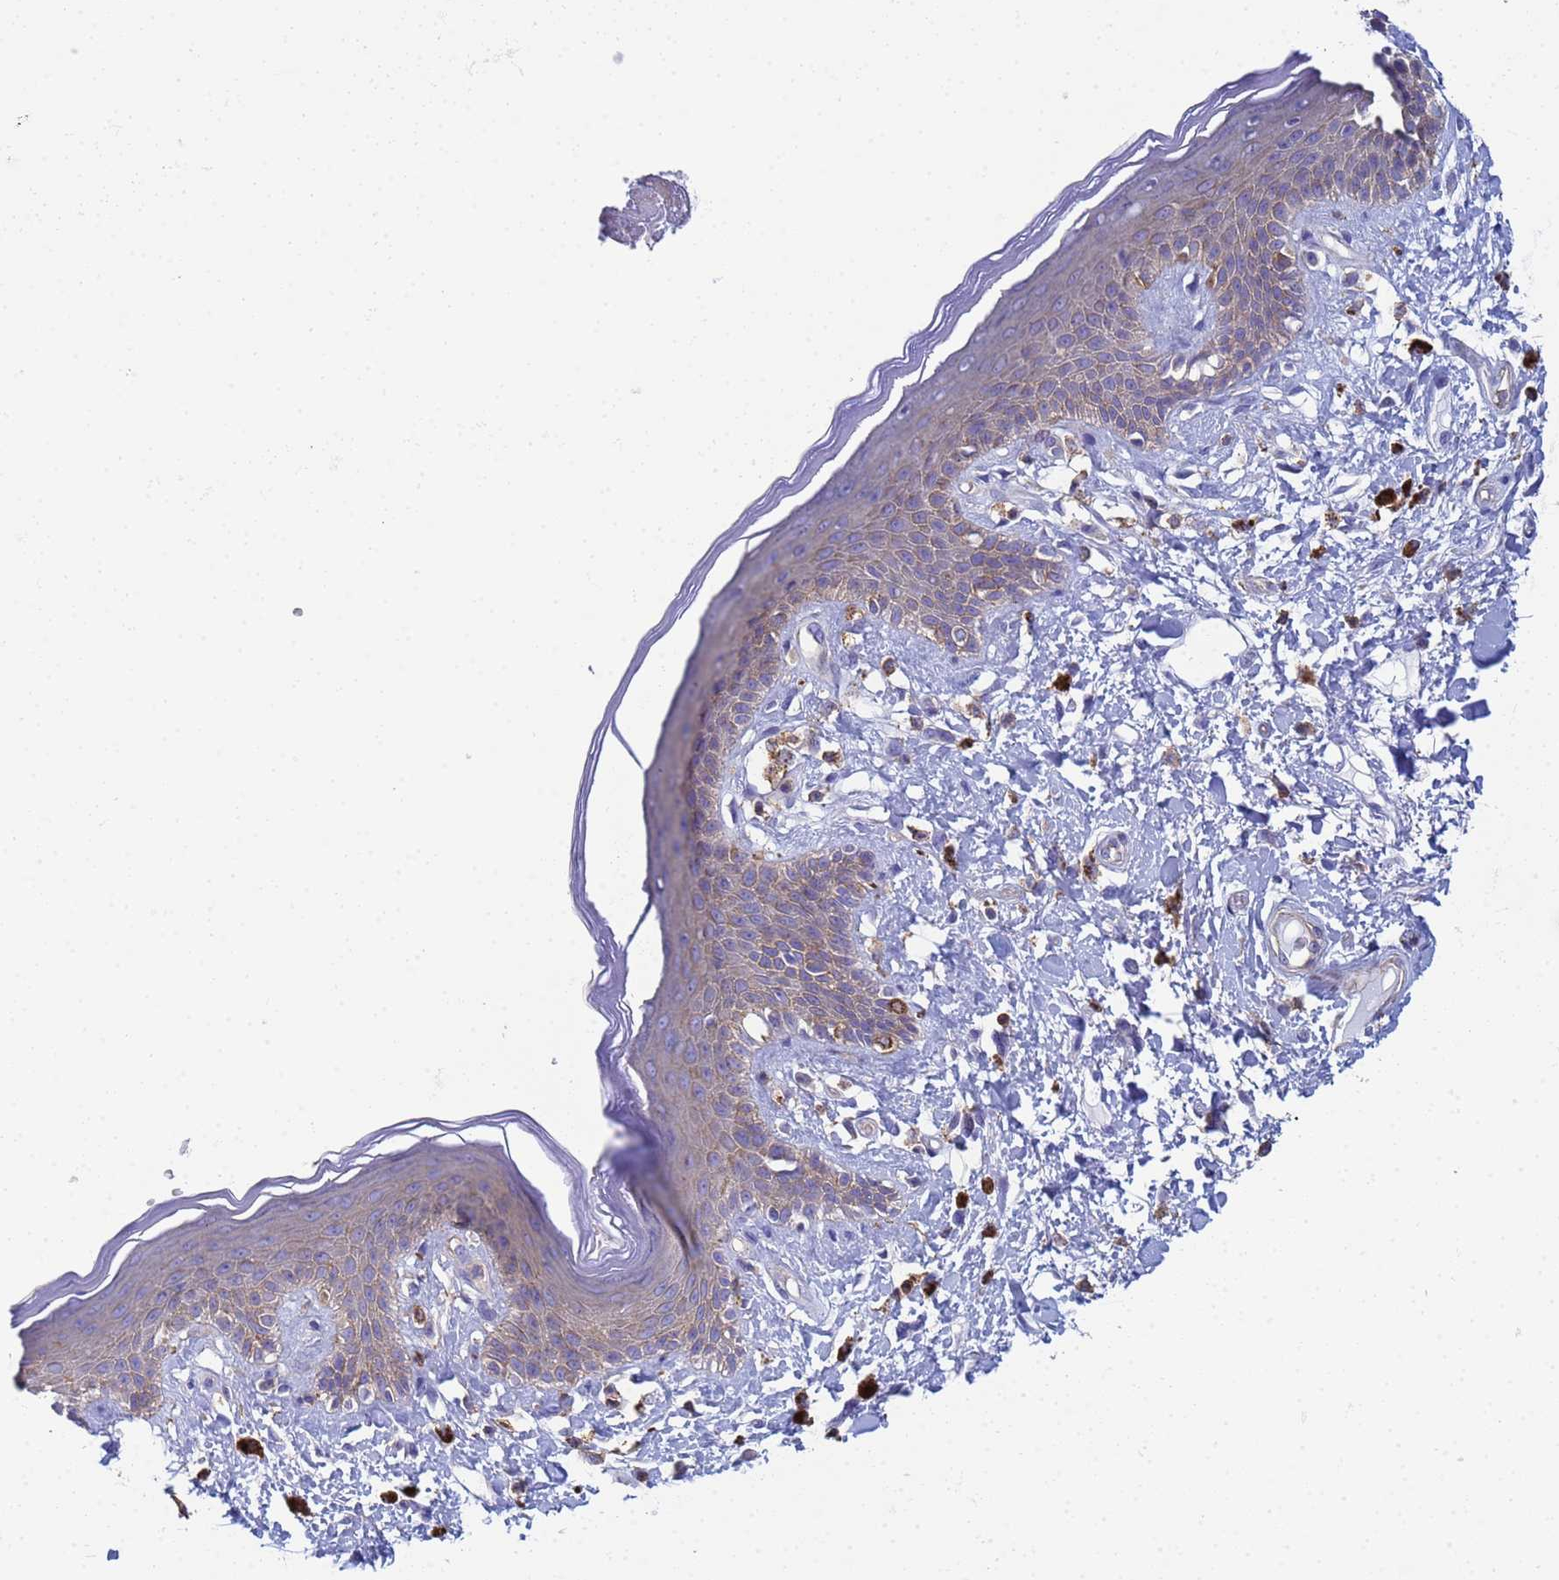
{"staining": {"intensity": "moderate", "quantity": "25%-75%", "location": "cytoplasmic/membranous"}, "tissue": "skin", "cell_type": "Epidermal cells", "image_type": "normal", "snomed": [{"axis": "morphology", "description": "Normal tissue, NOS"}, {"axis": "topography", "description": "Anal"}], "caption": "This histopathology image shows immunohistochemistry staining of unremarkable skin, with medium moderate cytoplasmic/membranous expression in approximately 25%-75% of epidermal cells.", "gene": "ZNG1A", "patient": {"sex": "female", "age": 78}}